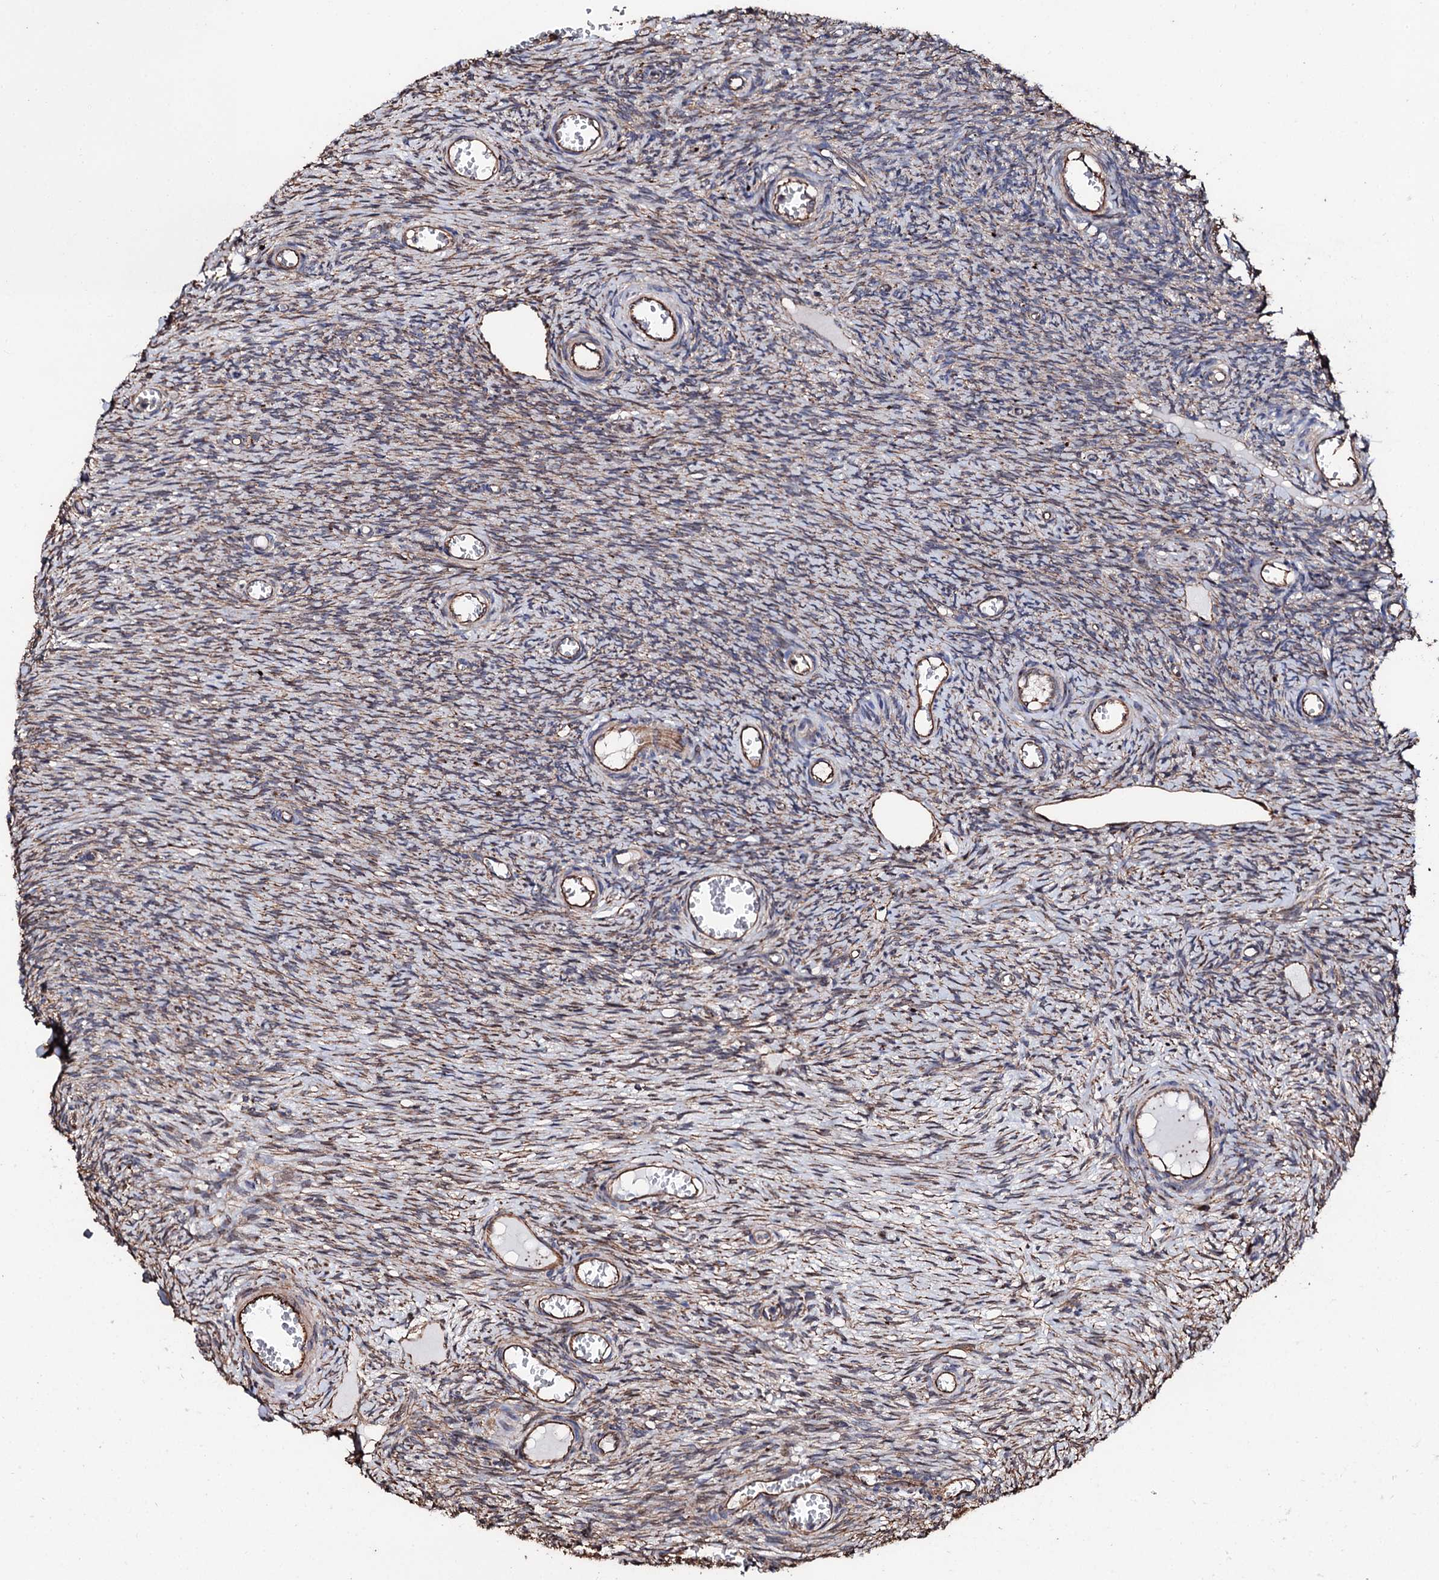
{"staining": {"intensity": "moderate", "quantity": ">75%", "location": "cytoplasmic/membranous"}, "tissue": "ovary", "cell_type": "Ovarian stroma cells", "image_type": "normal", "snomed": [{"axis": "morphology", "description": "Normal tissue, NOS"}, {"axis": "topography", "description": "Ovary"}], "caption": "Immunohistochemical staining of normal human ovary demonstrates medium levels of moderate cytoplasmic/membranous expression in approximately >75% of ovarian stroma cells. (Brightfield microscopy of DAB IHC at high magnification).", "gene": "CKAP5", "patient": {"sex": "female", "age": 44}}